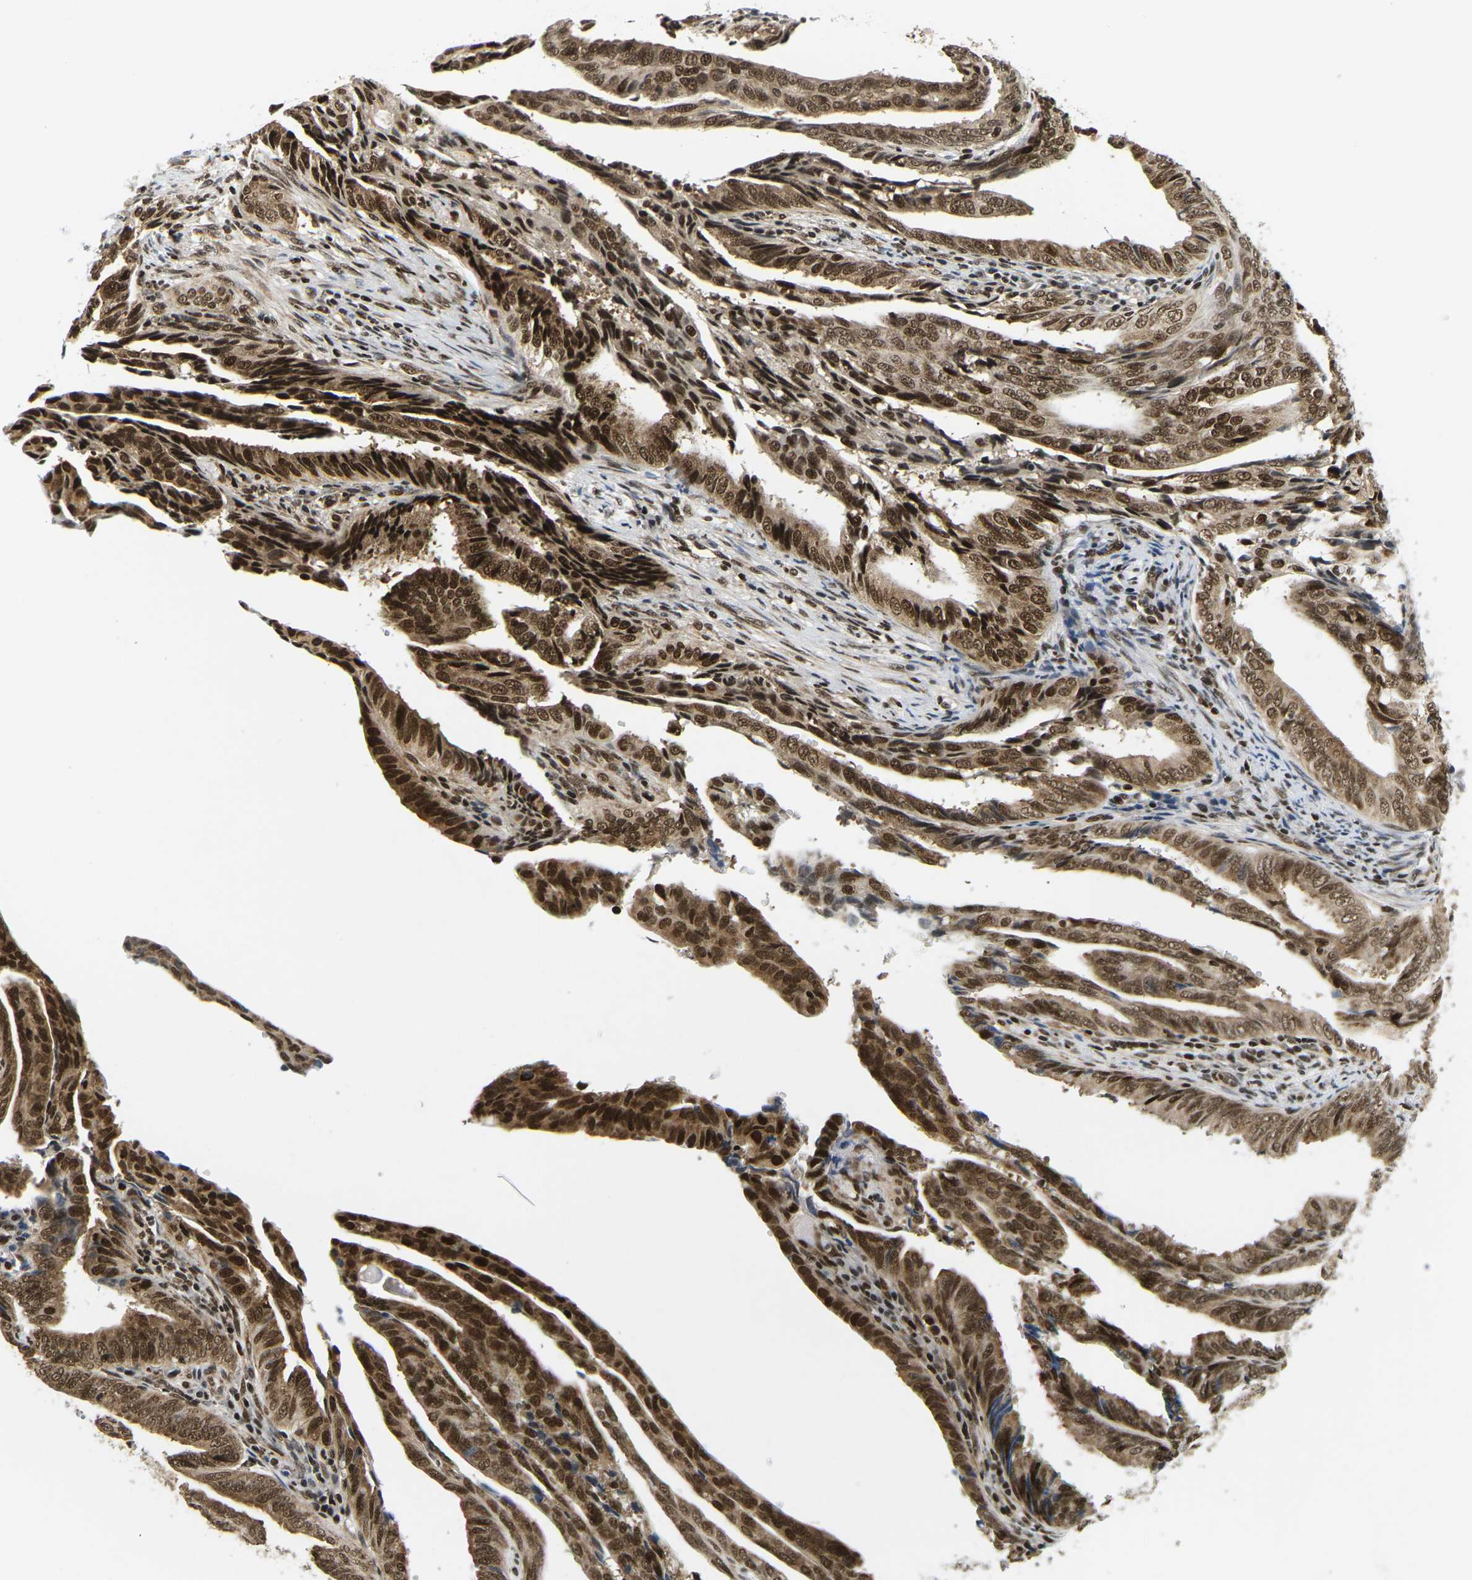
{"staining": {"intensity": "strong", "quantity": ">75%", "location": "cytoplasmic/membranous,nuclear"}, "tissue": "endometrial cancer", "cell_type": "Tumor cells", "image_type": "cancer", "snomed": [{"axis": "morphology", "description": "Adenocarcinoma, NOS"}, {"axis": "topography", "description": "Endometrium"}], "caption": "This is a photomicrograph of immunohistochemistry (IHC) staining of endometrial adenocarcinoma, which shows strong expression in the cytoplasmic/membranous and nuclear of tumor cells.", "gene": "CELF1", "patient": {"sex": "female", "age": 58}}